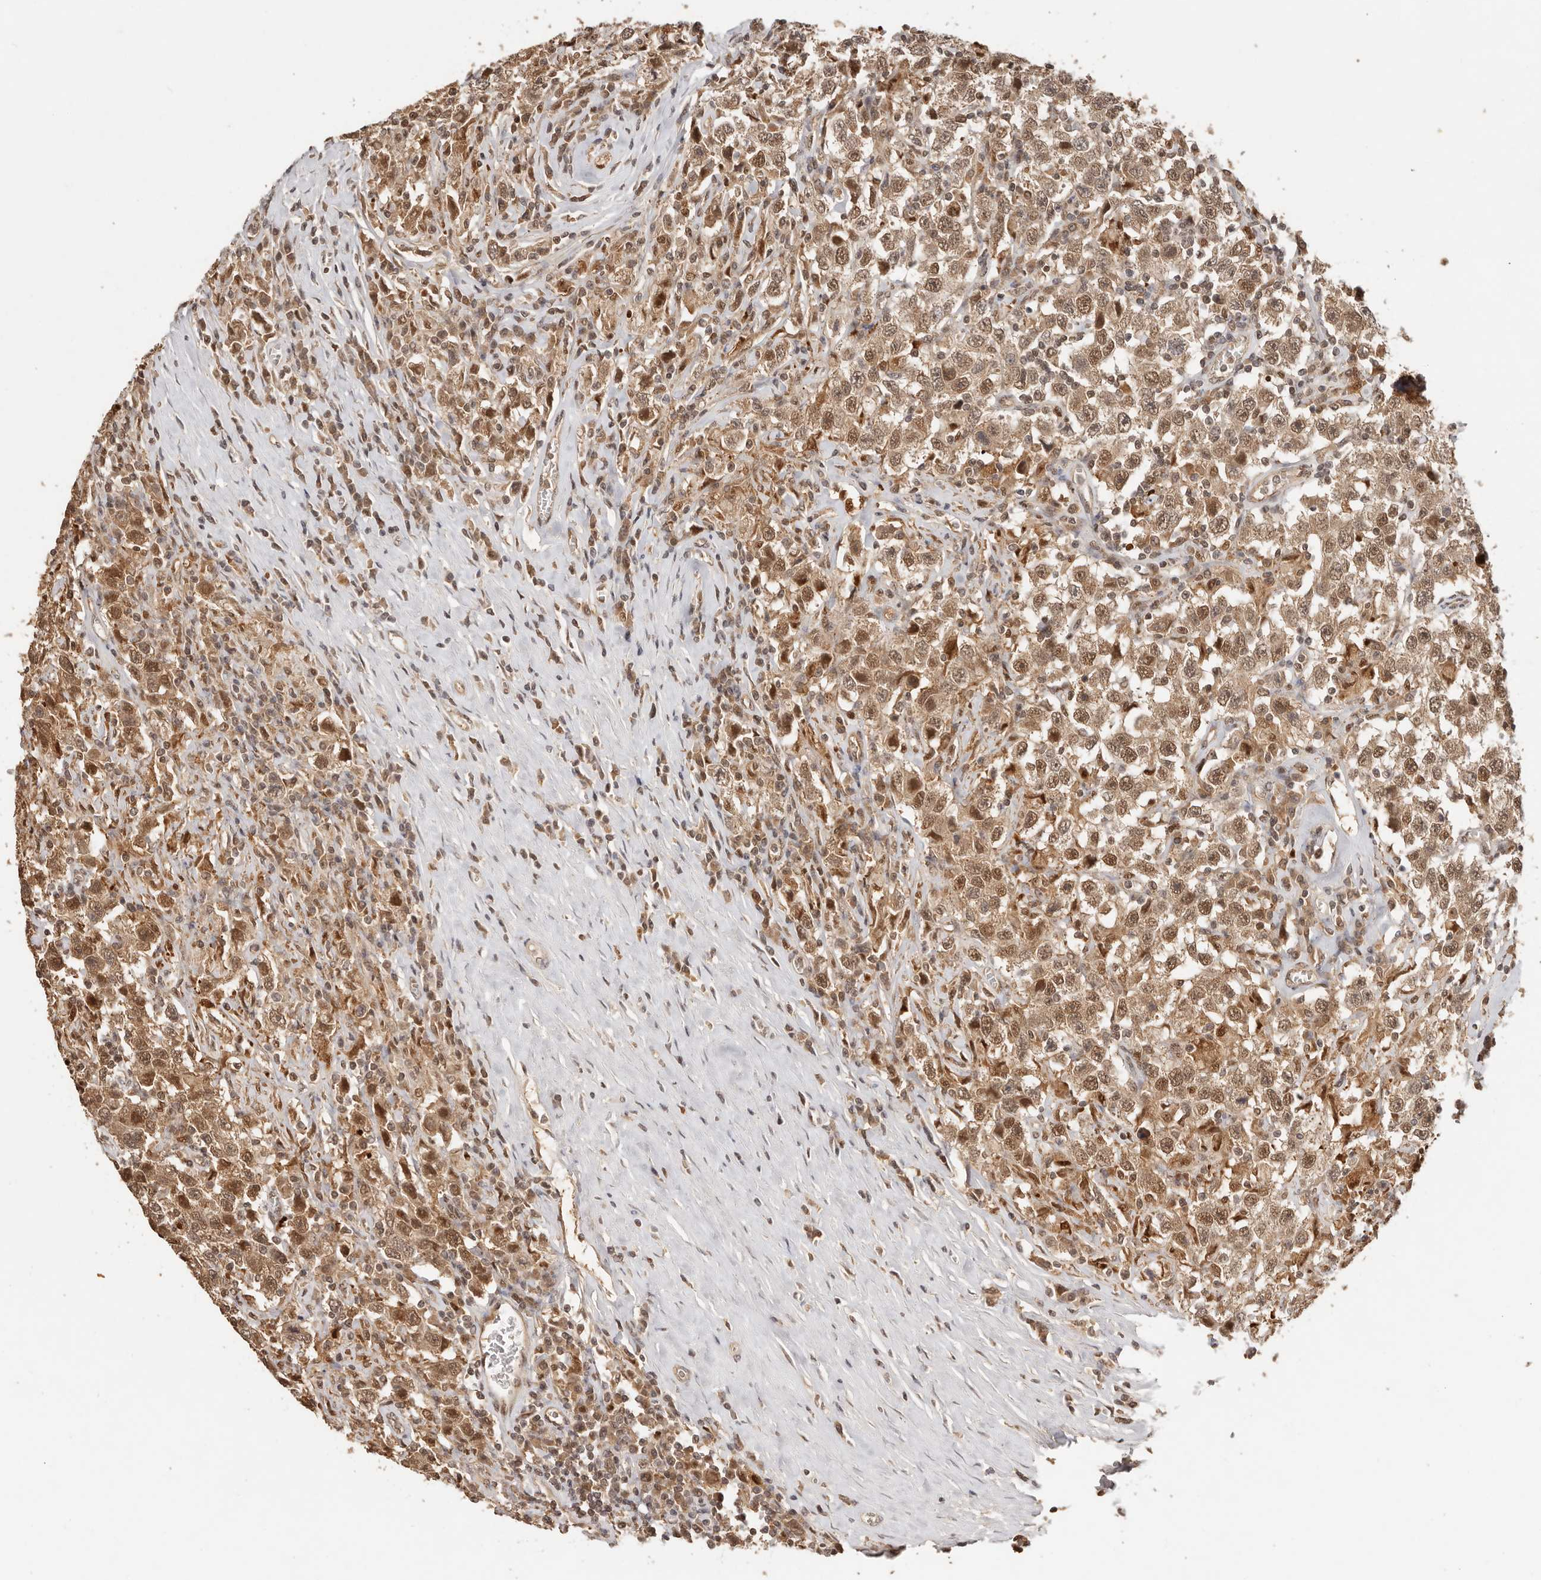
{"staining": {"intensity": "moderate", "quantity": ">75%", "location": "cytoplasmic/membranous,nuclear"}, "tissue": "testis cancer", "cell_type": "Tumor cells", "image_type": "cancer", "snomed": [{"axis": "morphology", "description": "Seminoma, NOS"}, {"axis": "topography", "description": "Testis"}], "caption": "The histopathology image shows staining of testis cancer (seminoma), revealing moderate cytoplasmic/membranous and nuclear protein expression (brown color) within tumor cells. The protein of interest is stained brown, and the nuclei are stained in blue (DAB IHC with brightfield microscopy, high magnification).", "gene": "PSMA5", "patient": {"sex": "male", "age": 41}}